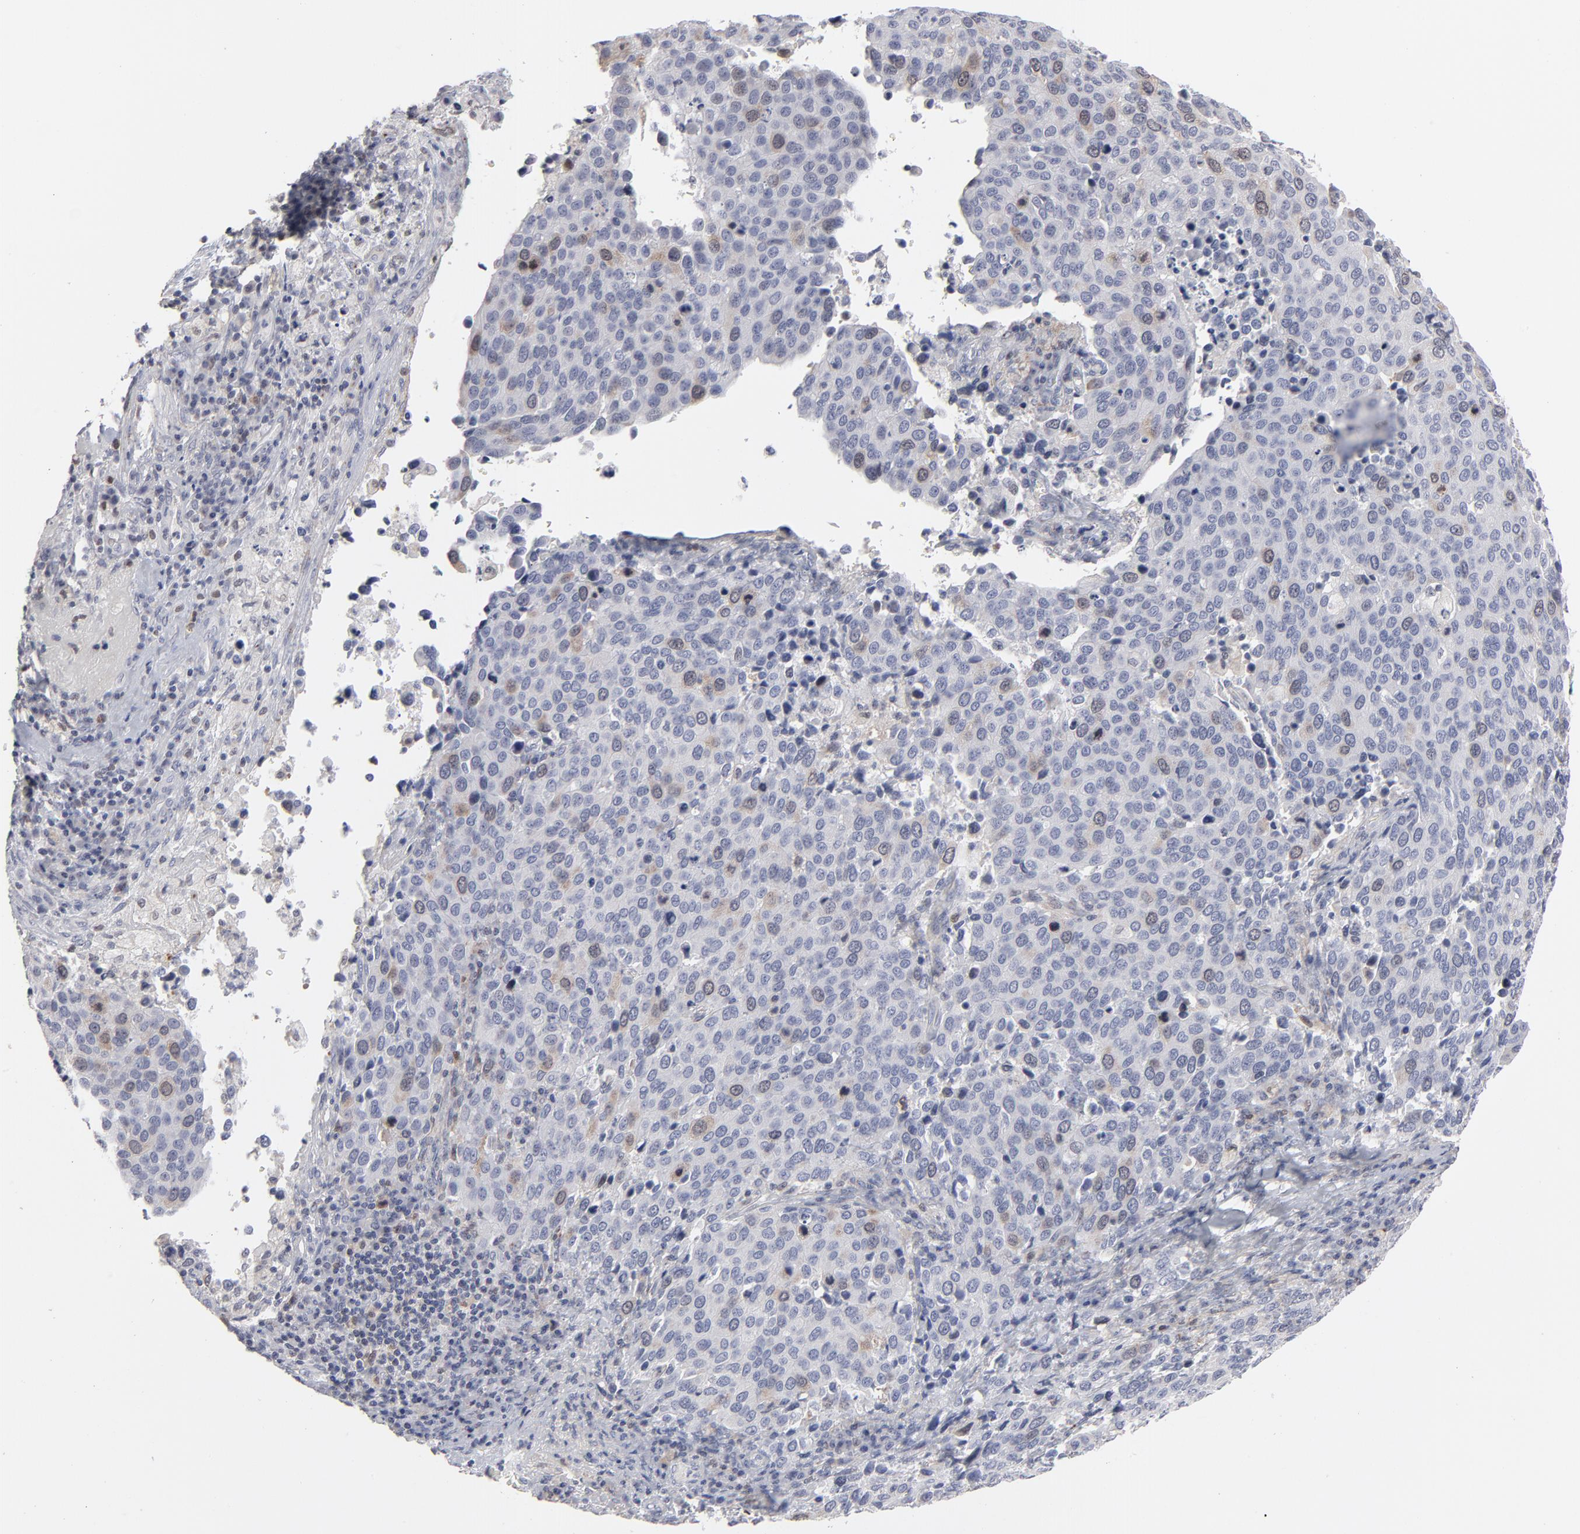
{"staining": {"intensity": "weak", "quantity": "<25%", "location": "cytoplasmic/membranous"}, "tissue": "cervical cancer", "cell_type": "Tumor cells", "image_type": "cancer", "snomed": [{"axis": "morphology", "description": "Squamous cell carcinoma, NOS"}, {"axis": "topography", "description": "Cervix"}], "caption": "Immunohistochemistry of cervical squamous cell carcinoma displays no staining in tumor cells.", "gene": "AURKA", "patient": {"sex": "female", "age": 54}}